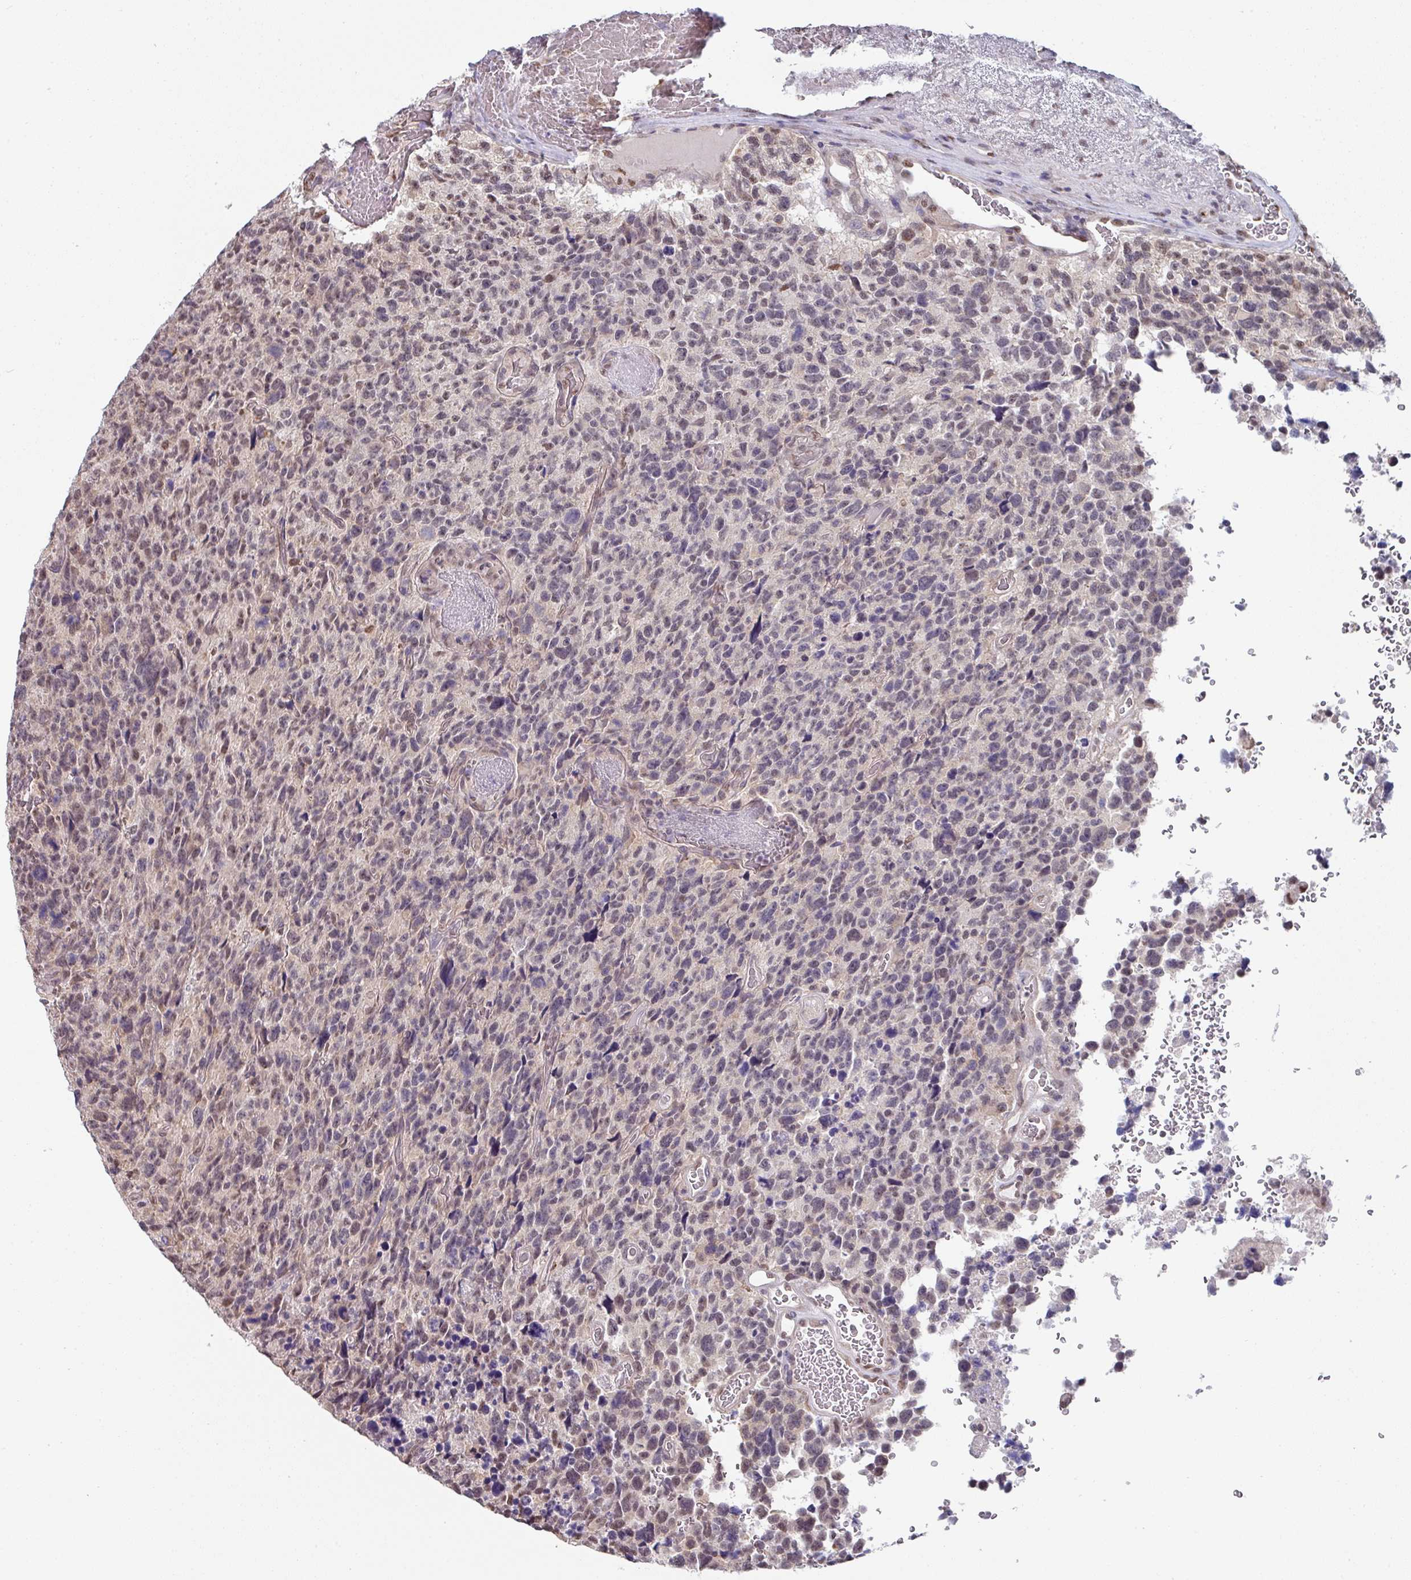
{"staining": {"intensity": "weak", "quantity": "25%-75%", "location": "nuclear"}, "tissue": "glioma", "cell_type": "Tumor cells", "image_type": "cancer", "snomed": [{"axis": "morphology", "description": "Glioma, malignant, High grade"}, {"axis": "topography", "description": "Brain"}], "caption": "A brown stain labels weak nuclear positivity of a protein in human high-grade glioma (malignant) tumor cells.", "gene": "TMED5", "patient": {"sex": "male", "age": 69}}